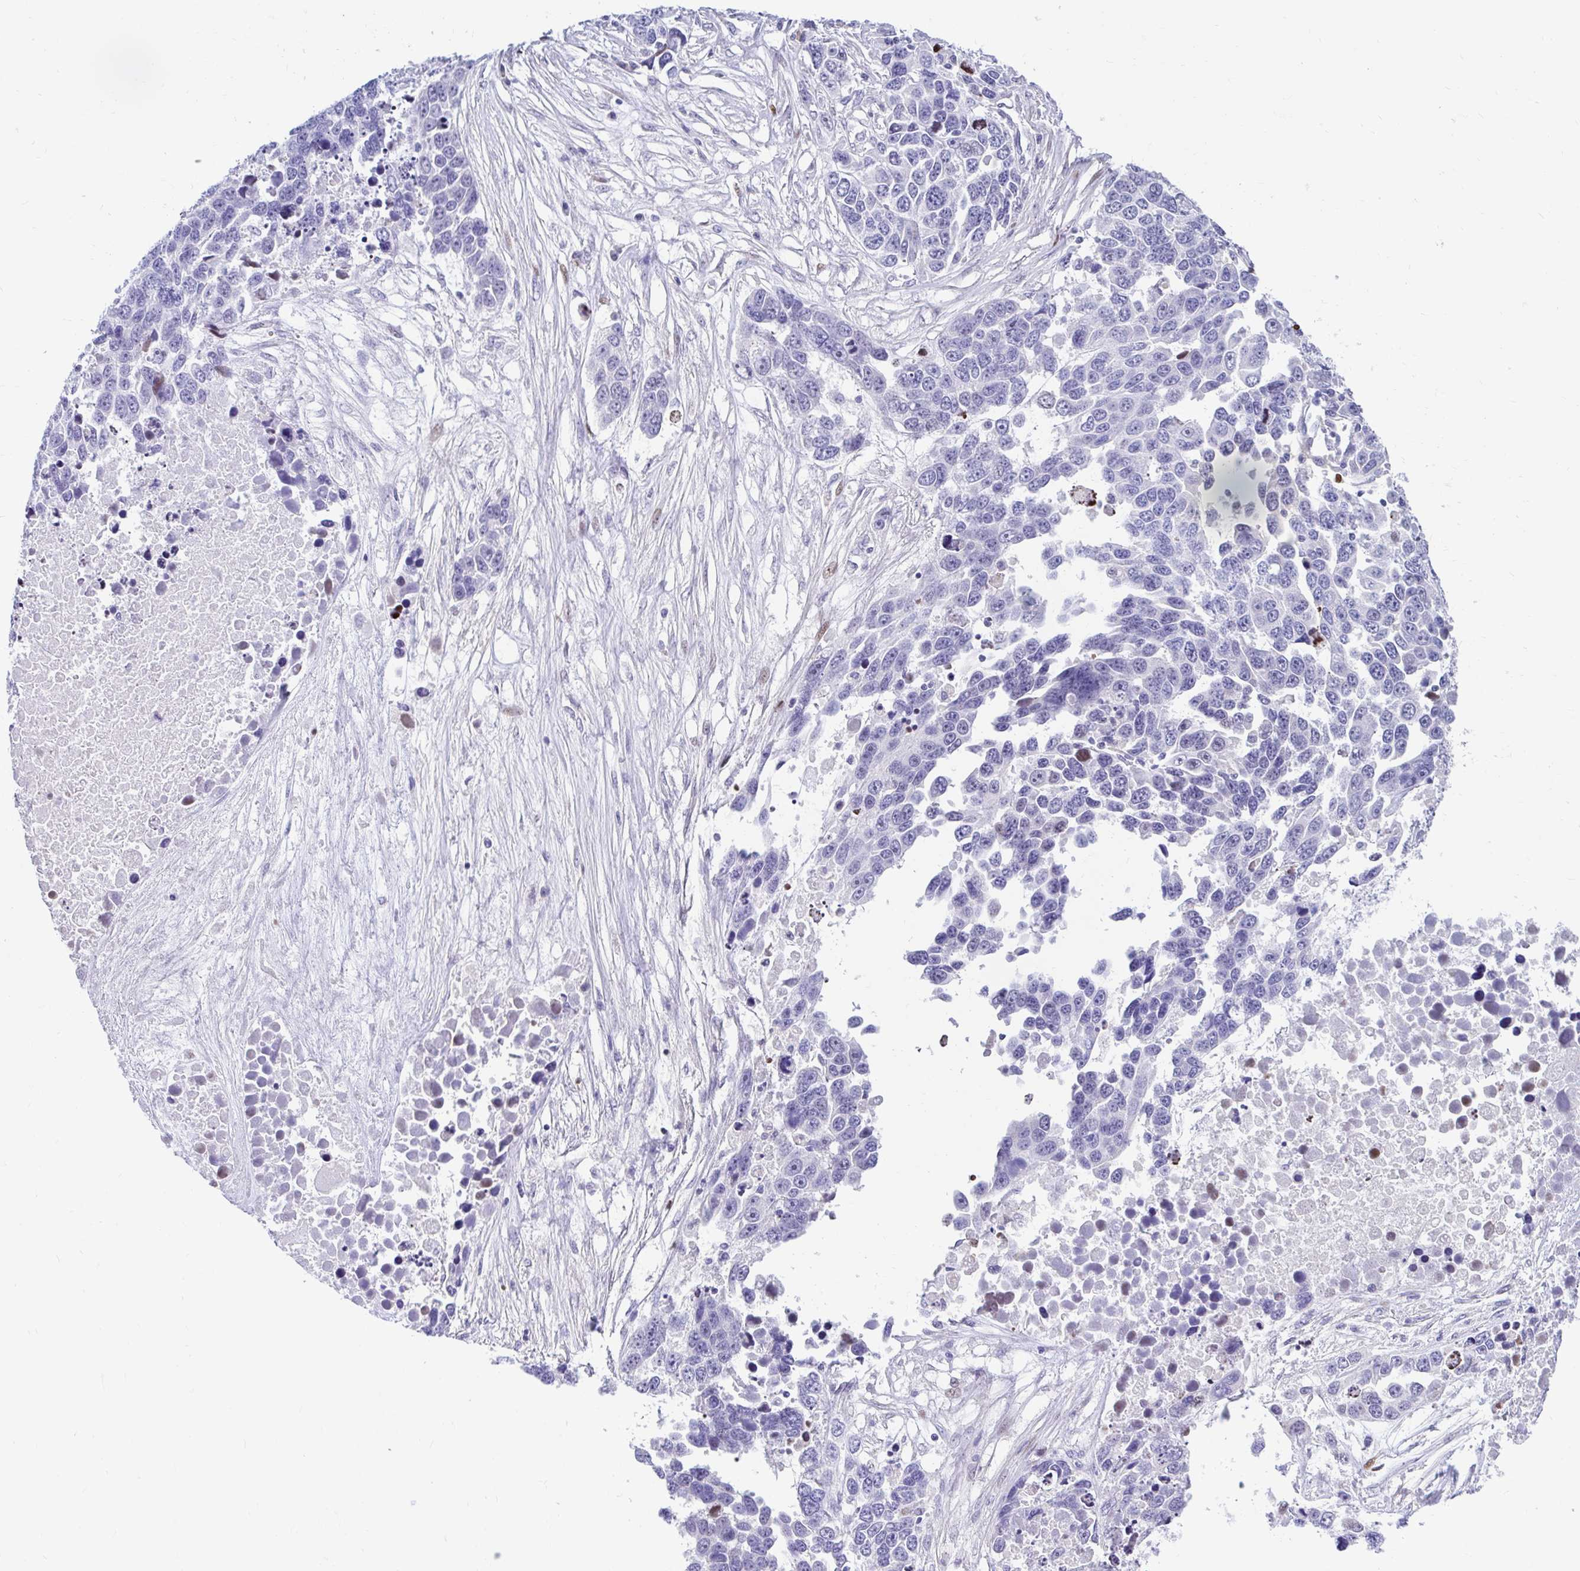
{"staining": {"intensity": "negative", "quantity": "none", "location": "none"}, "tissue": "ovarian cancer", "cell_type": "Tumor cells", "image_type": "cancer", "snomed": [{"axis": "morphology", "description": "Cystadenocarcinoma, serous, NOS"}, {"axis": "topography", "description": "Ovary"}], "caption": "An image of human ovarian serous cystadenocarcinoma is negative for staining in tumor cells.", "gene": "NHLH2", "patient": {"sex": "female", "age": 76}}